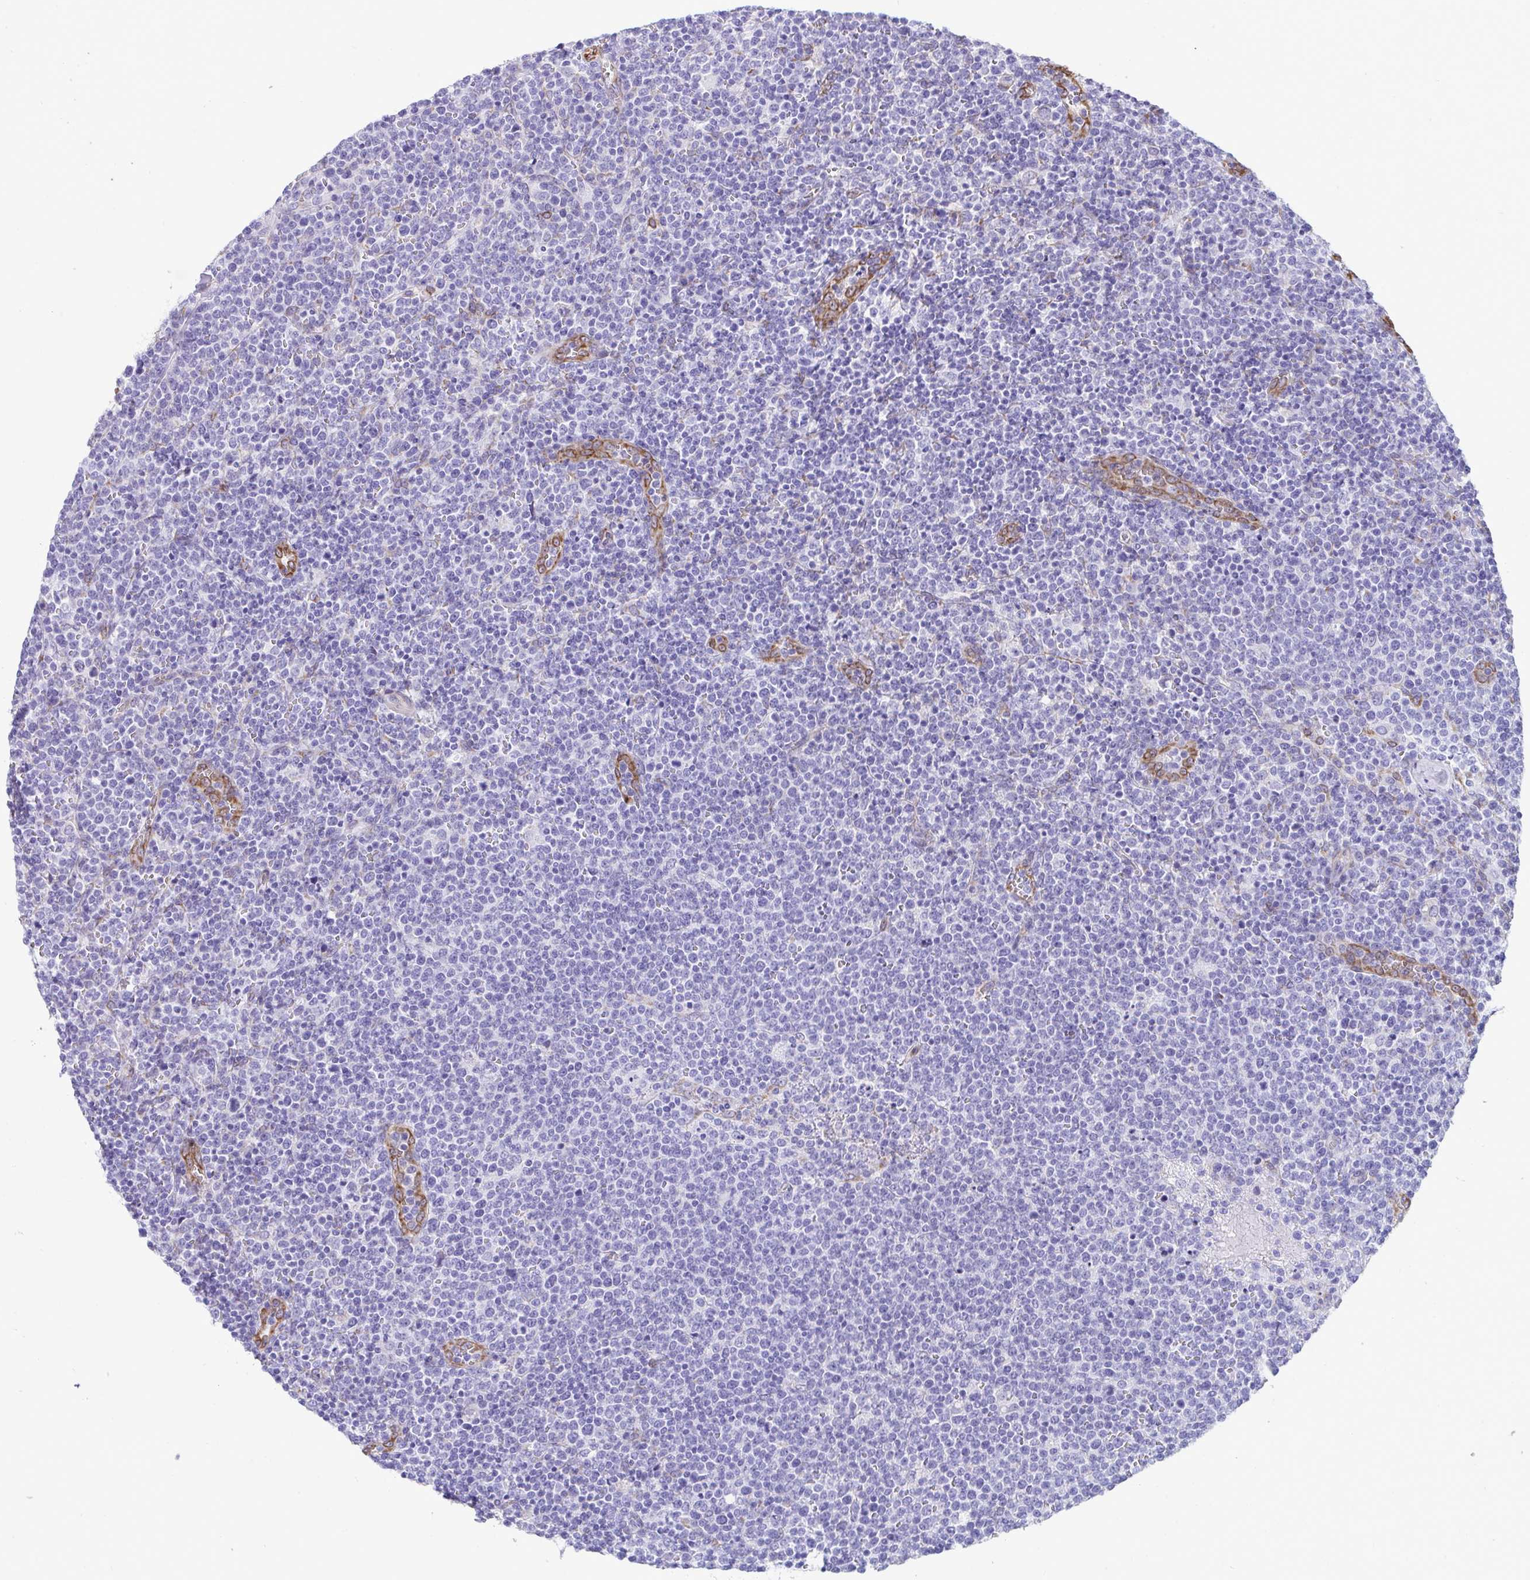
{"staining": {"intensity": "negative", "quantity": "none", "location": "none"}, "tissue": "lymphoma", "cell_type": "Tumor cells", "image_type": "cancer", "snomed": [{"axis": "morphology", "description": "Malignant lymphoma, non-Hodgkin's type, High grade"}, {"axis": "topography", "description": "Lymph node"}], "caption": "DAB (3,3'-diaminobenzidine) immunohistochemical staining of lymphoma displays no significant expression in tumor cells.", "gene": "ASPH", "patient": {"sex": "male", "age": 61}}